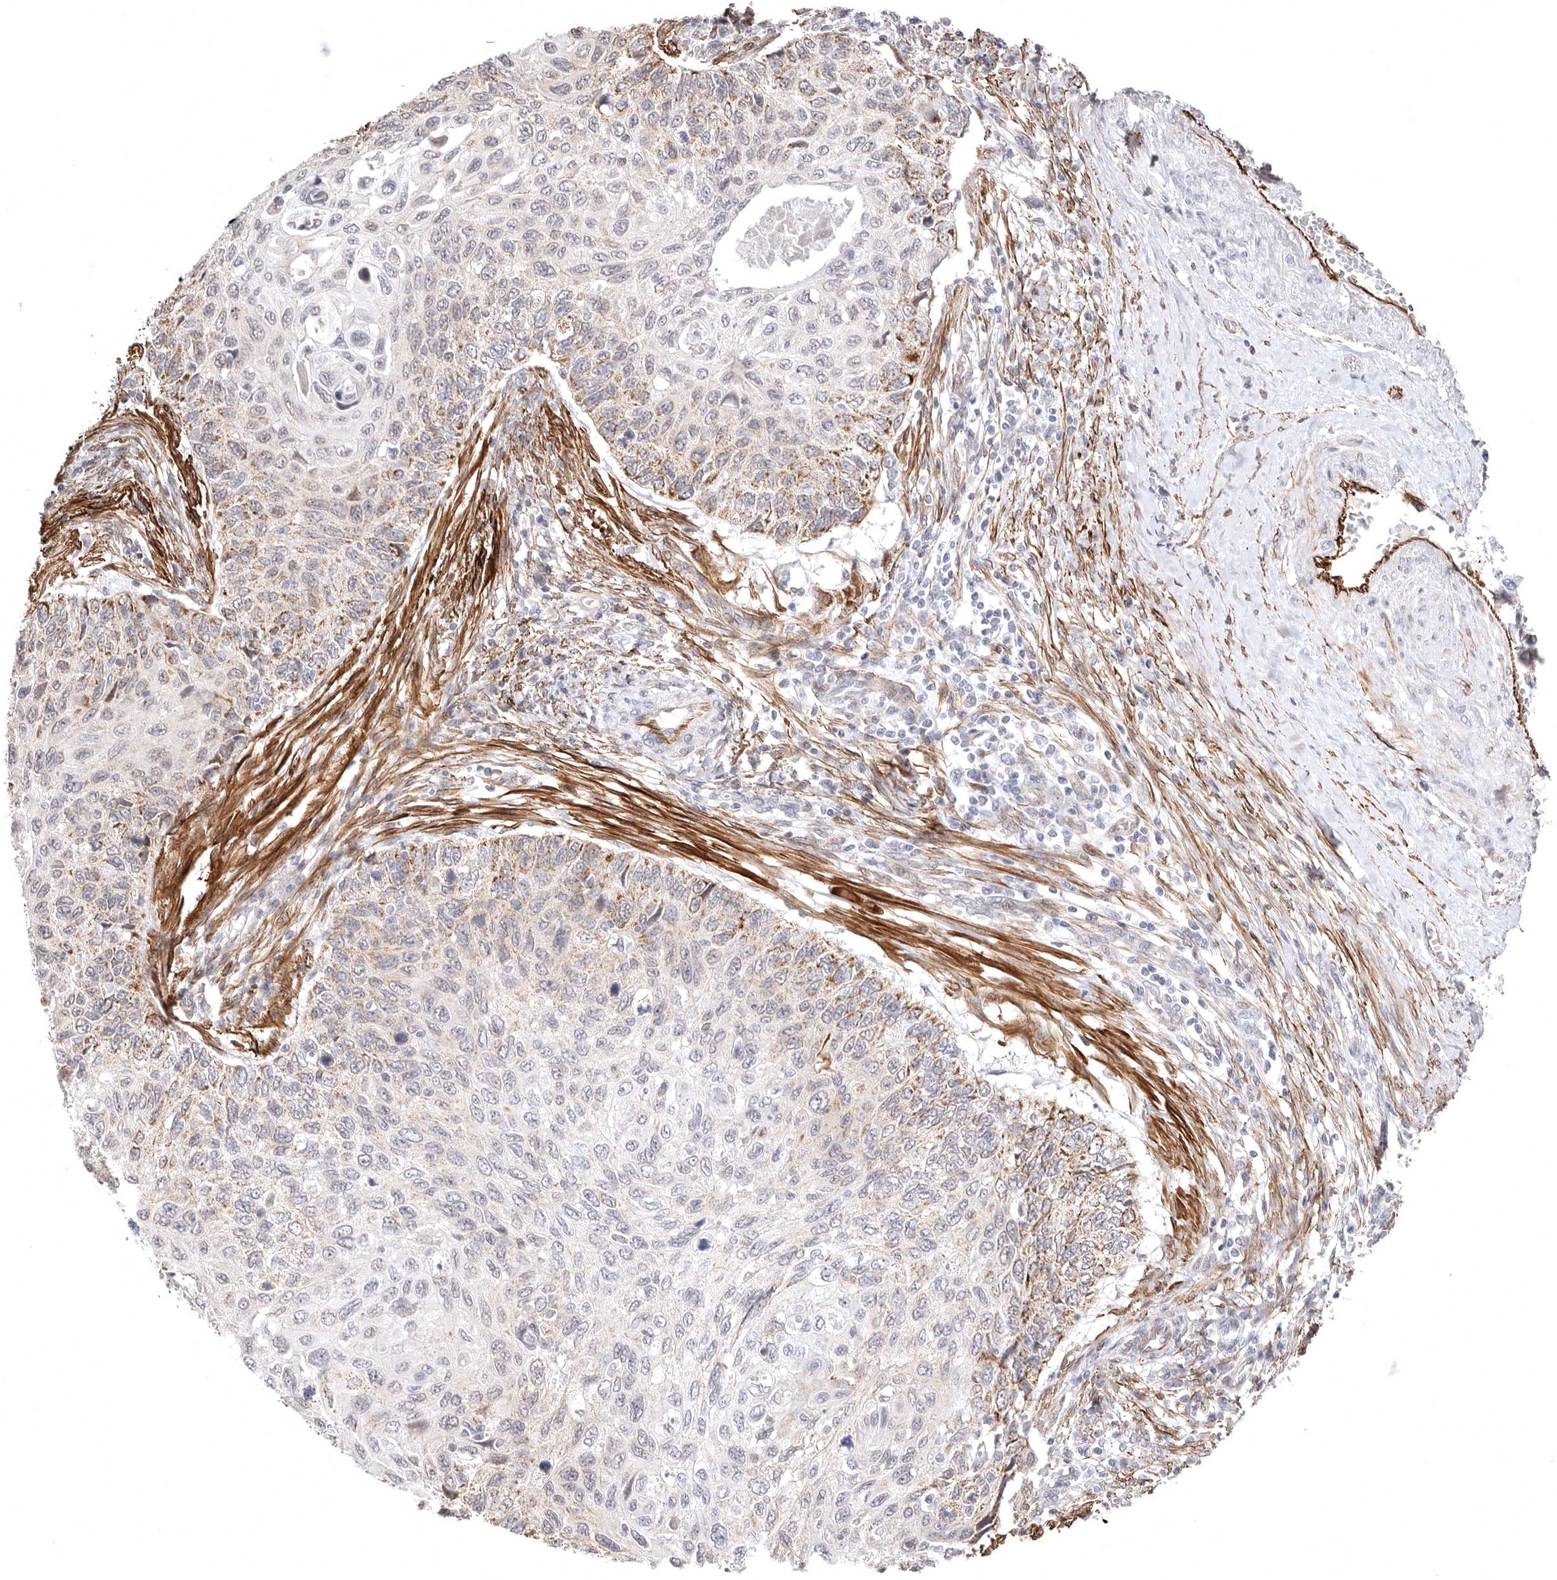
{"staining": {"intensity": "weak", "quantity": "25%-75%", "location": "cytoplasmic/membranous"}, "tissue": "cervical cancer", "cell_type": "Tumor cells", "image_type": "cancer", "snomed": [{"axis": "morphology", "description": "Squamous cell carcinoma, NOS"}, {"axis": "topography", "description": "Cervix"}], "caption": "A brown stain highlights weak cytoplasmic/membranous expression of a protein in human cervical cancer tumor cells.", "gene": "SZT2", "patient": {"sex": "female", "age": 70}}